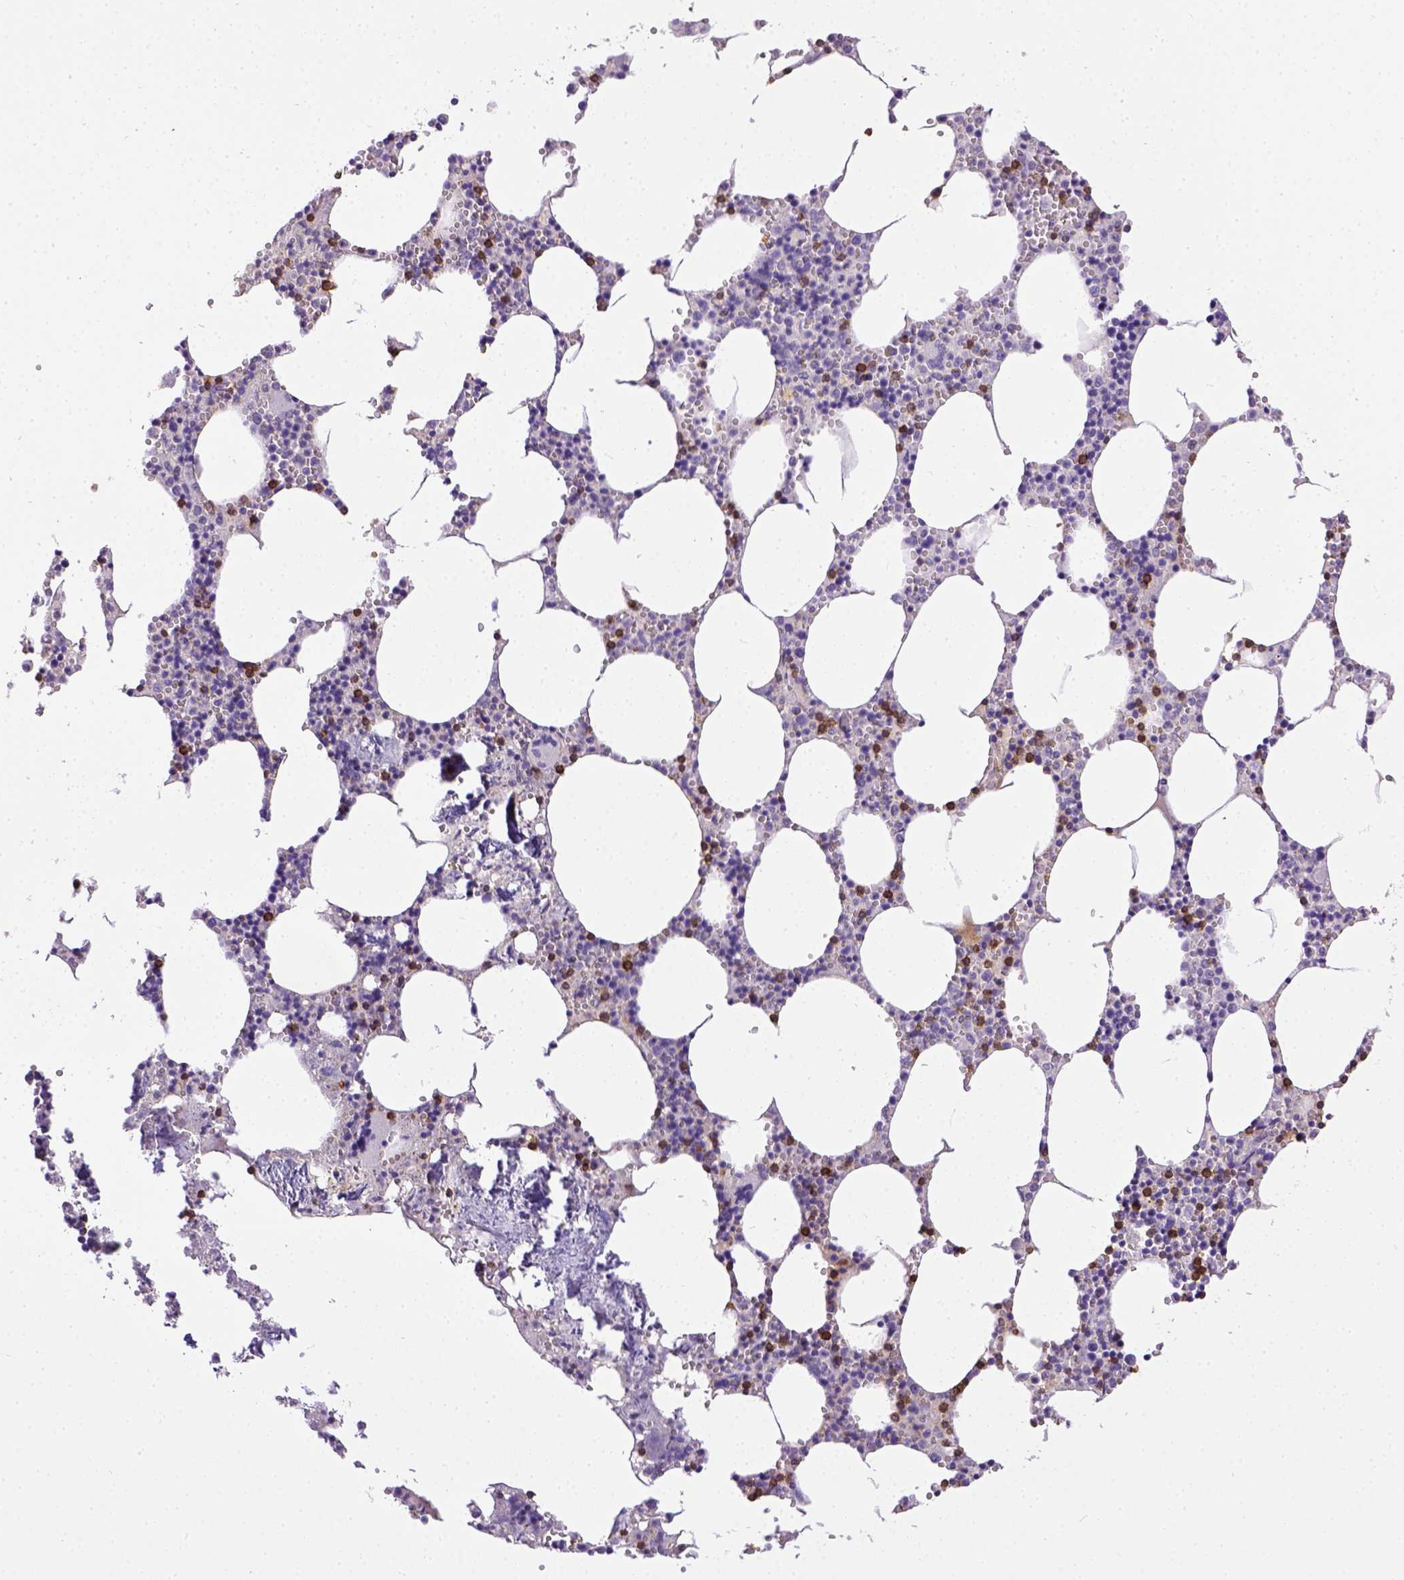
{"staining": {"intensity": "strong", "quantity": "<25%", "location": "cytoplasmic/membranous"}, "tissue": "bone marrow", "cell_type": "Hematopoietic cells", "image_type": "normal", "snomed": [{"axis": "morphology", "description": "Normal tissue, NOS"}, {"axis": "topography", "description": "Bone marrow"}], "caption": "Protein analysis of benign bone marrow demonstrates strong cytoplasmic/membranous staining in about <25% of hematopoietic cells.", "gene": "CD3E", "patient": {"sex": "male", "age": 54}}